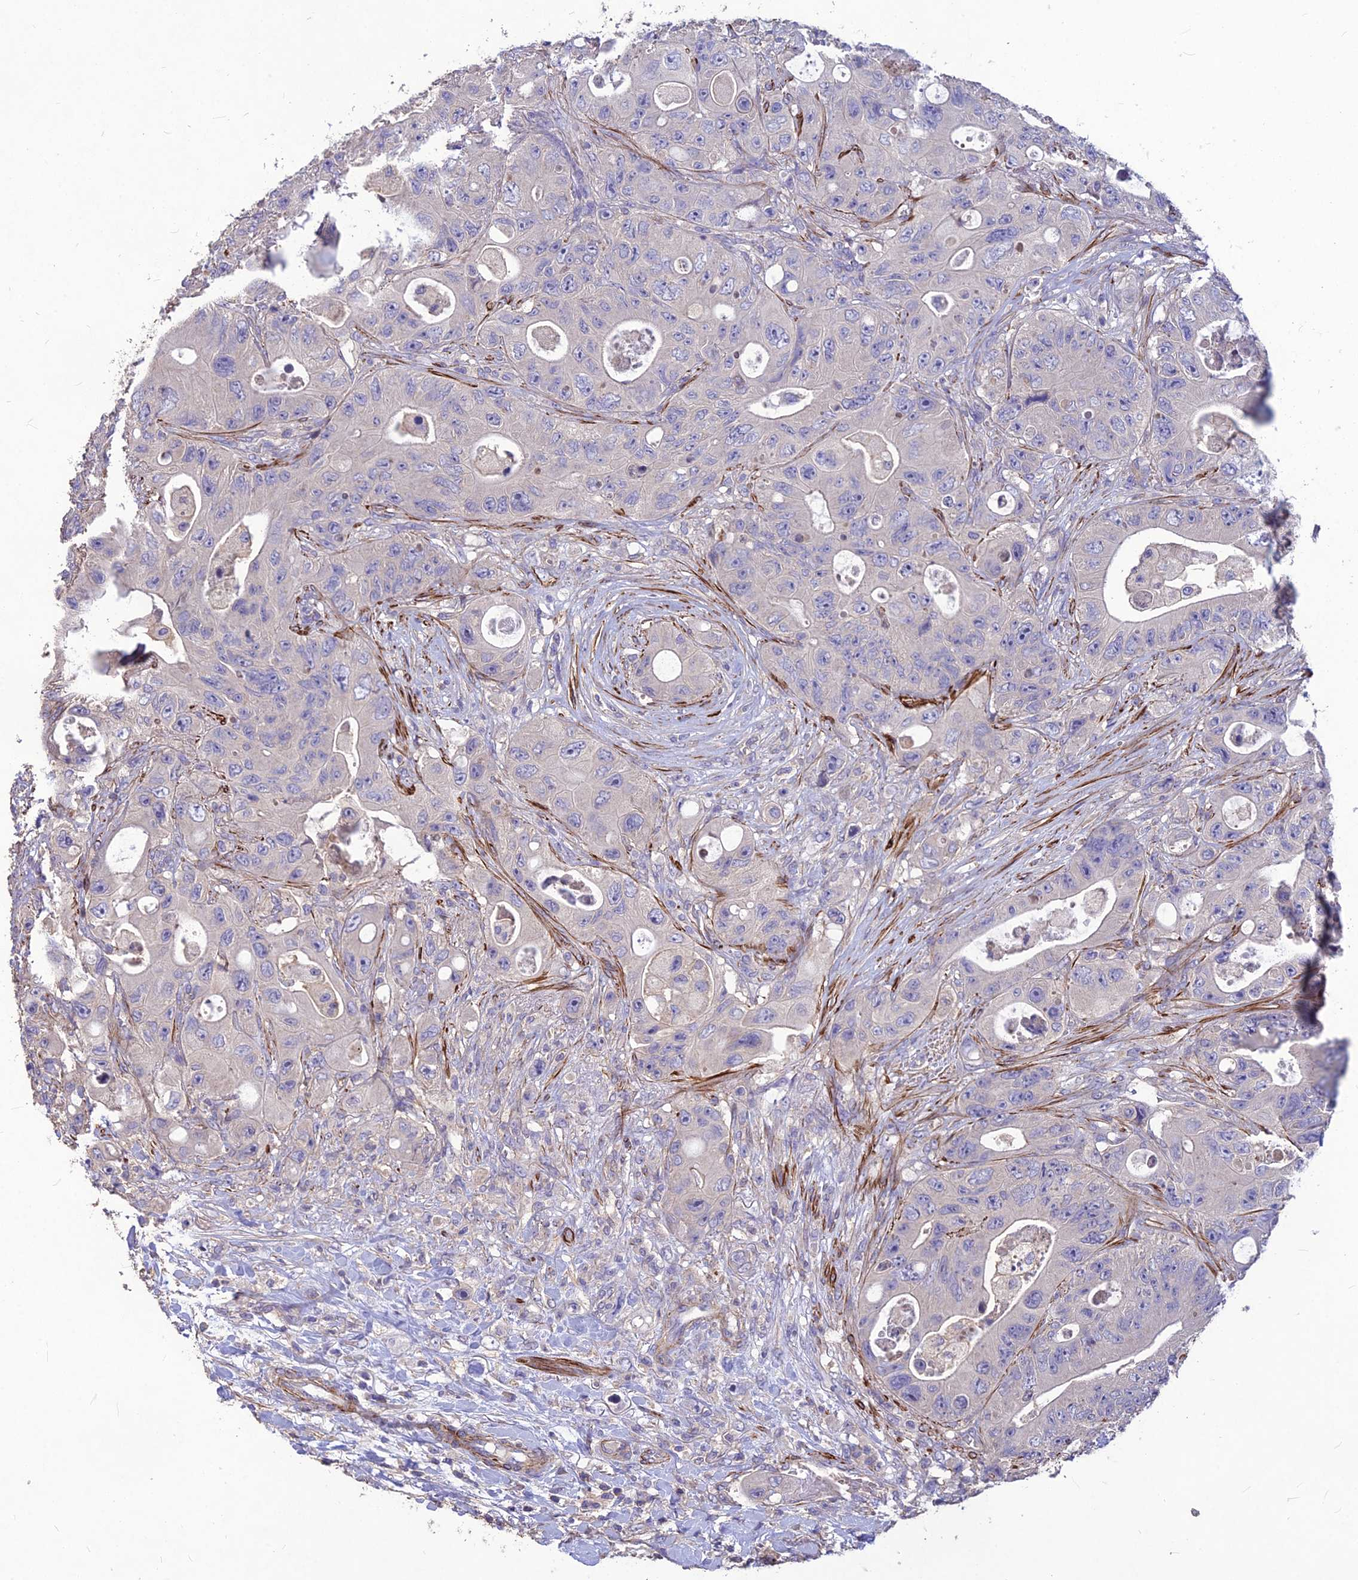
{"staining": {"intensity": "negative", "quantity": "none", "location": "none"}, "tissue": "colorectal cancer", "cell_type": "Tumor cells", "image_type": "cancer", "snomed": [{"axis": "morphology", "description": "Adenocarcinoma, NOS"}, {"axis": "topography", "description": "Colon"}], "caption": "A high-resolution image shows IHC staining of colorectal adenocarcinoma, which reveals no significant positivity in tumor cells.", "gene": "CLUH", "patient": {"sex": "female", "age": 46}}